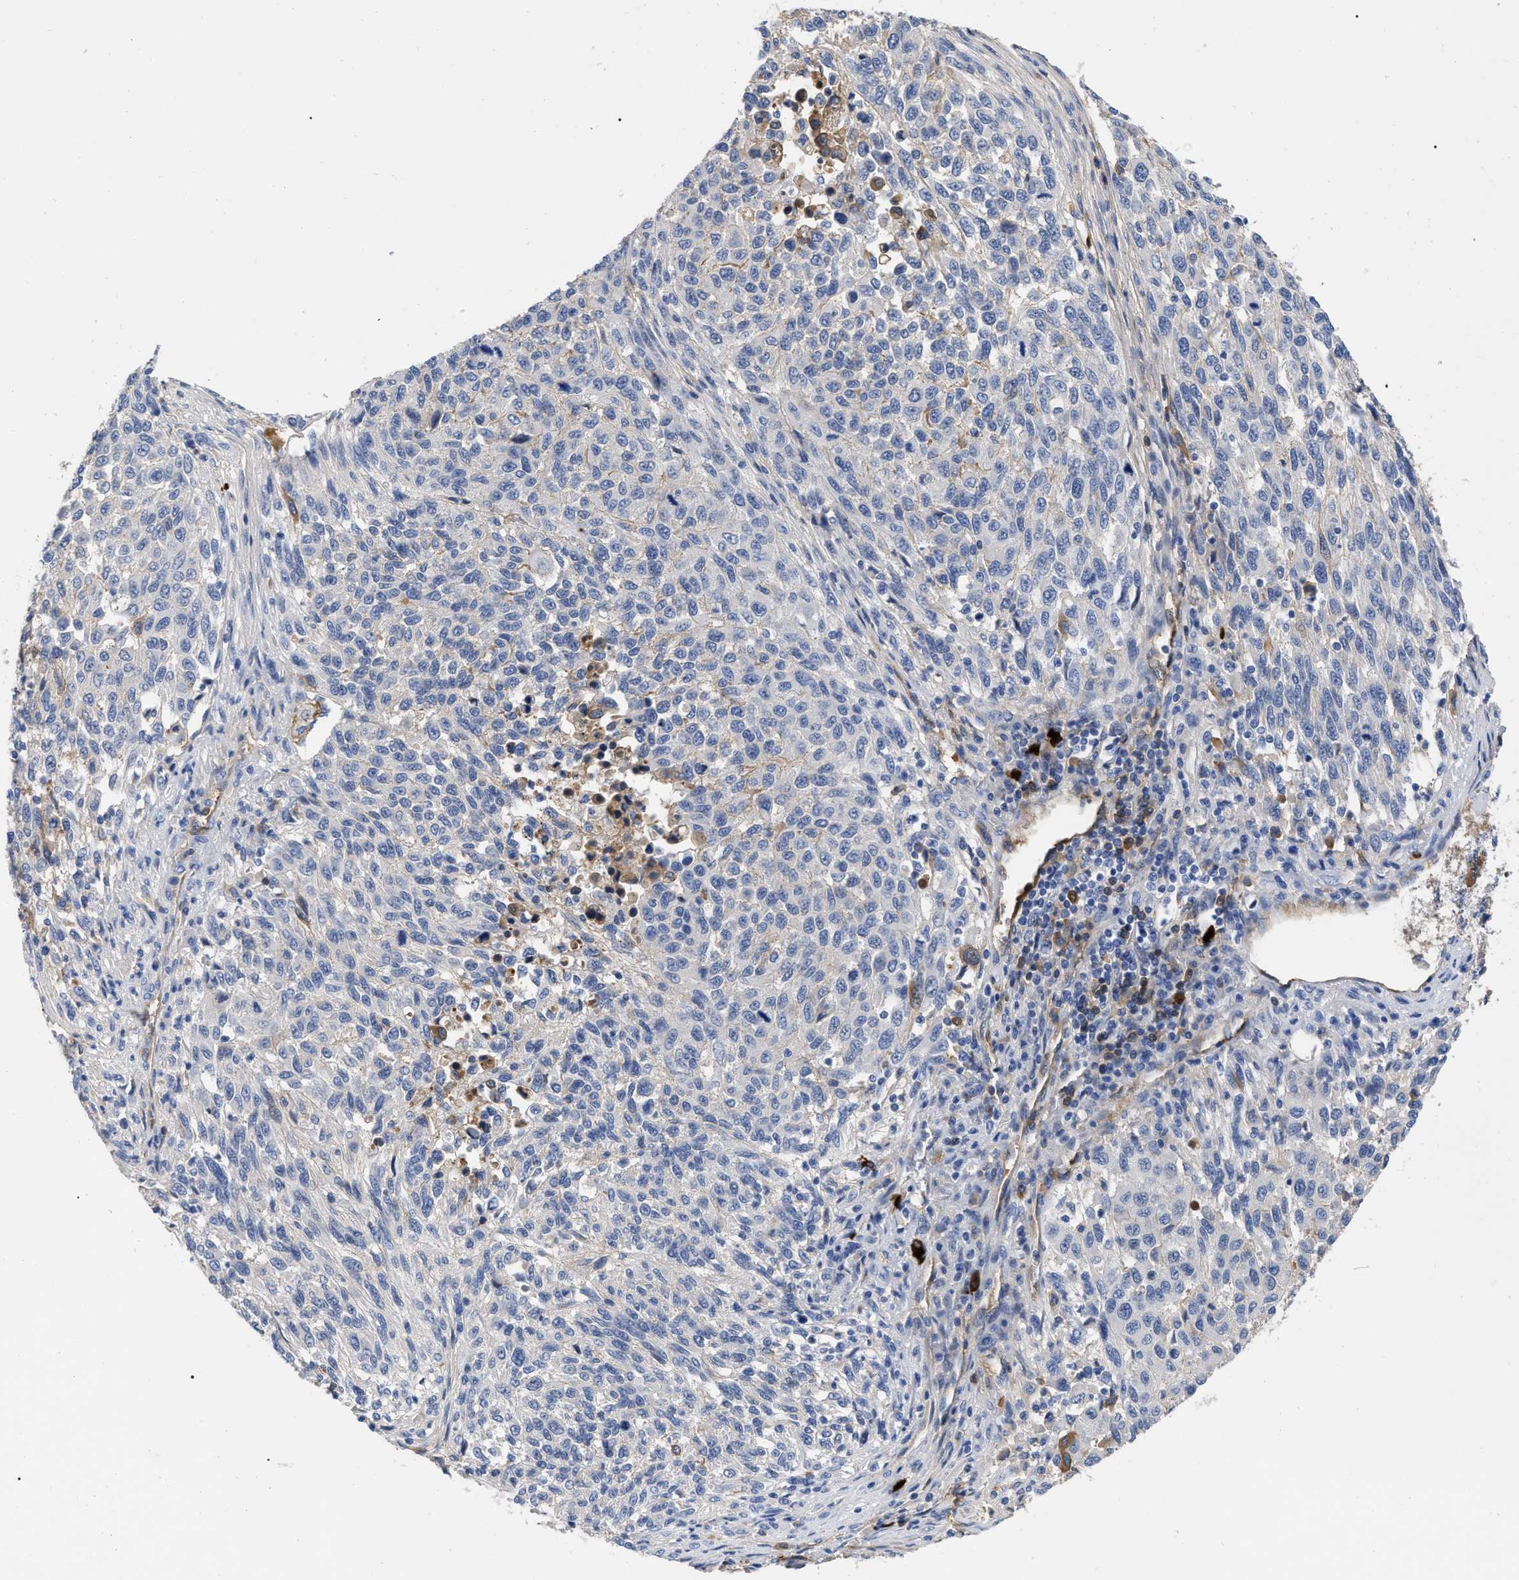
{"staining": {"intensity": "negative", "quantity": "none", "location": "none"}, "tissue": "melanoma", "cell_type": "Tumor cells", "image_type": "cancer", "snomed": [{"axis": "morphology", "description": "Malignant melanoma, Metastatic site"}, {"axis": "topography", "description": "Lymph node"}], "caption": "Immunohistochemical staining of human melanoma demonstrates no significant positivity in tumor cells. The staining is performed using DAB (3,3'-diaminobenzidine) brown chromogen with nuclei counter-stained in using hematoxylin.", "gene": "IGHV5-51", "patient": {"sex": "male", "age": 61}}